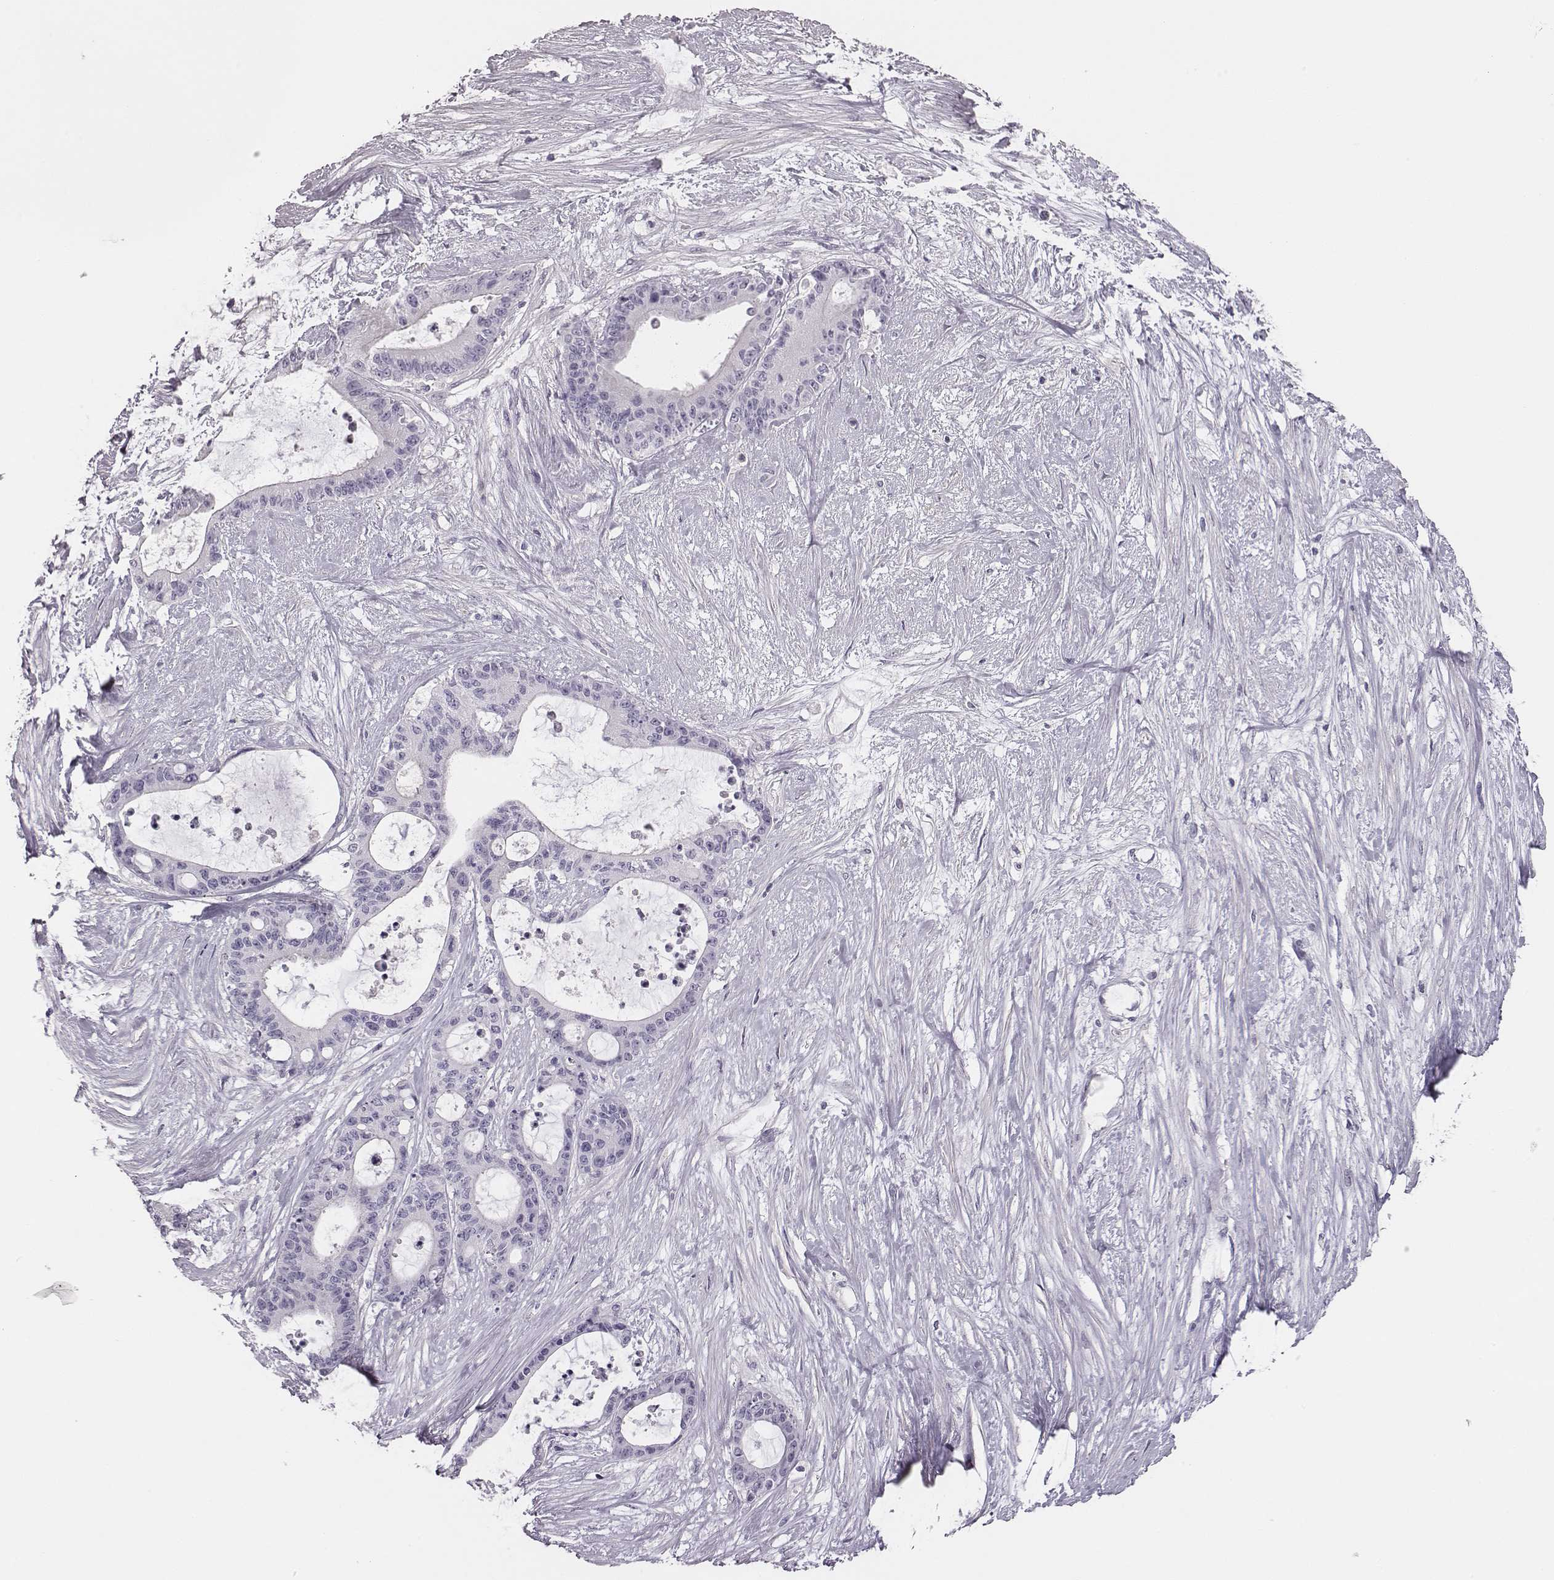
{"staining": {"intensity": "negative", "quantity": "none", "location": "none"}, "tissue": "liver cancer", "cell_type": "Tumor cells", "image_type": "cancer", "snomed": [{"axis": "morphology", "description": "Normal tissue, NOS"}, {"axis": "morphology", "description": "Cholangiocarcinoma"}, {"axis": "topography", "description": "Liver"}, {"axis": "topography", "description": "Peripheral nerve tissue"}], "caption": "Tumor cells show no significant protein positivity in liver cancer. (Stains: DAB IHC with hematoxylin counter stain, Microscopy: brightfield microscopy at high magnification).", "gene": "ADAM7", "patient": {"sex": "female", "age": 73}}